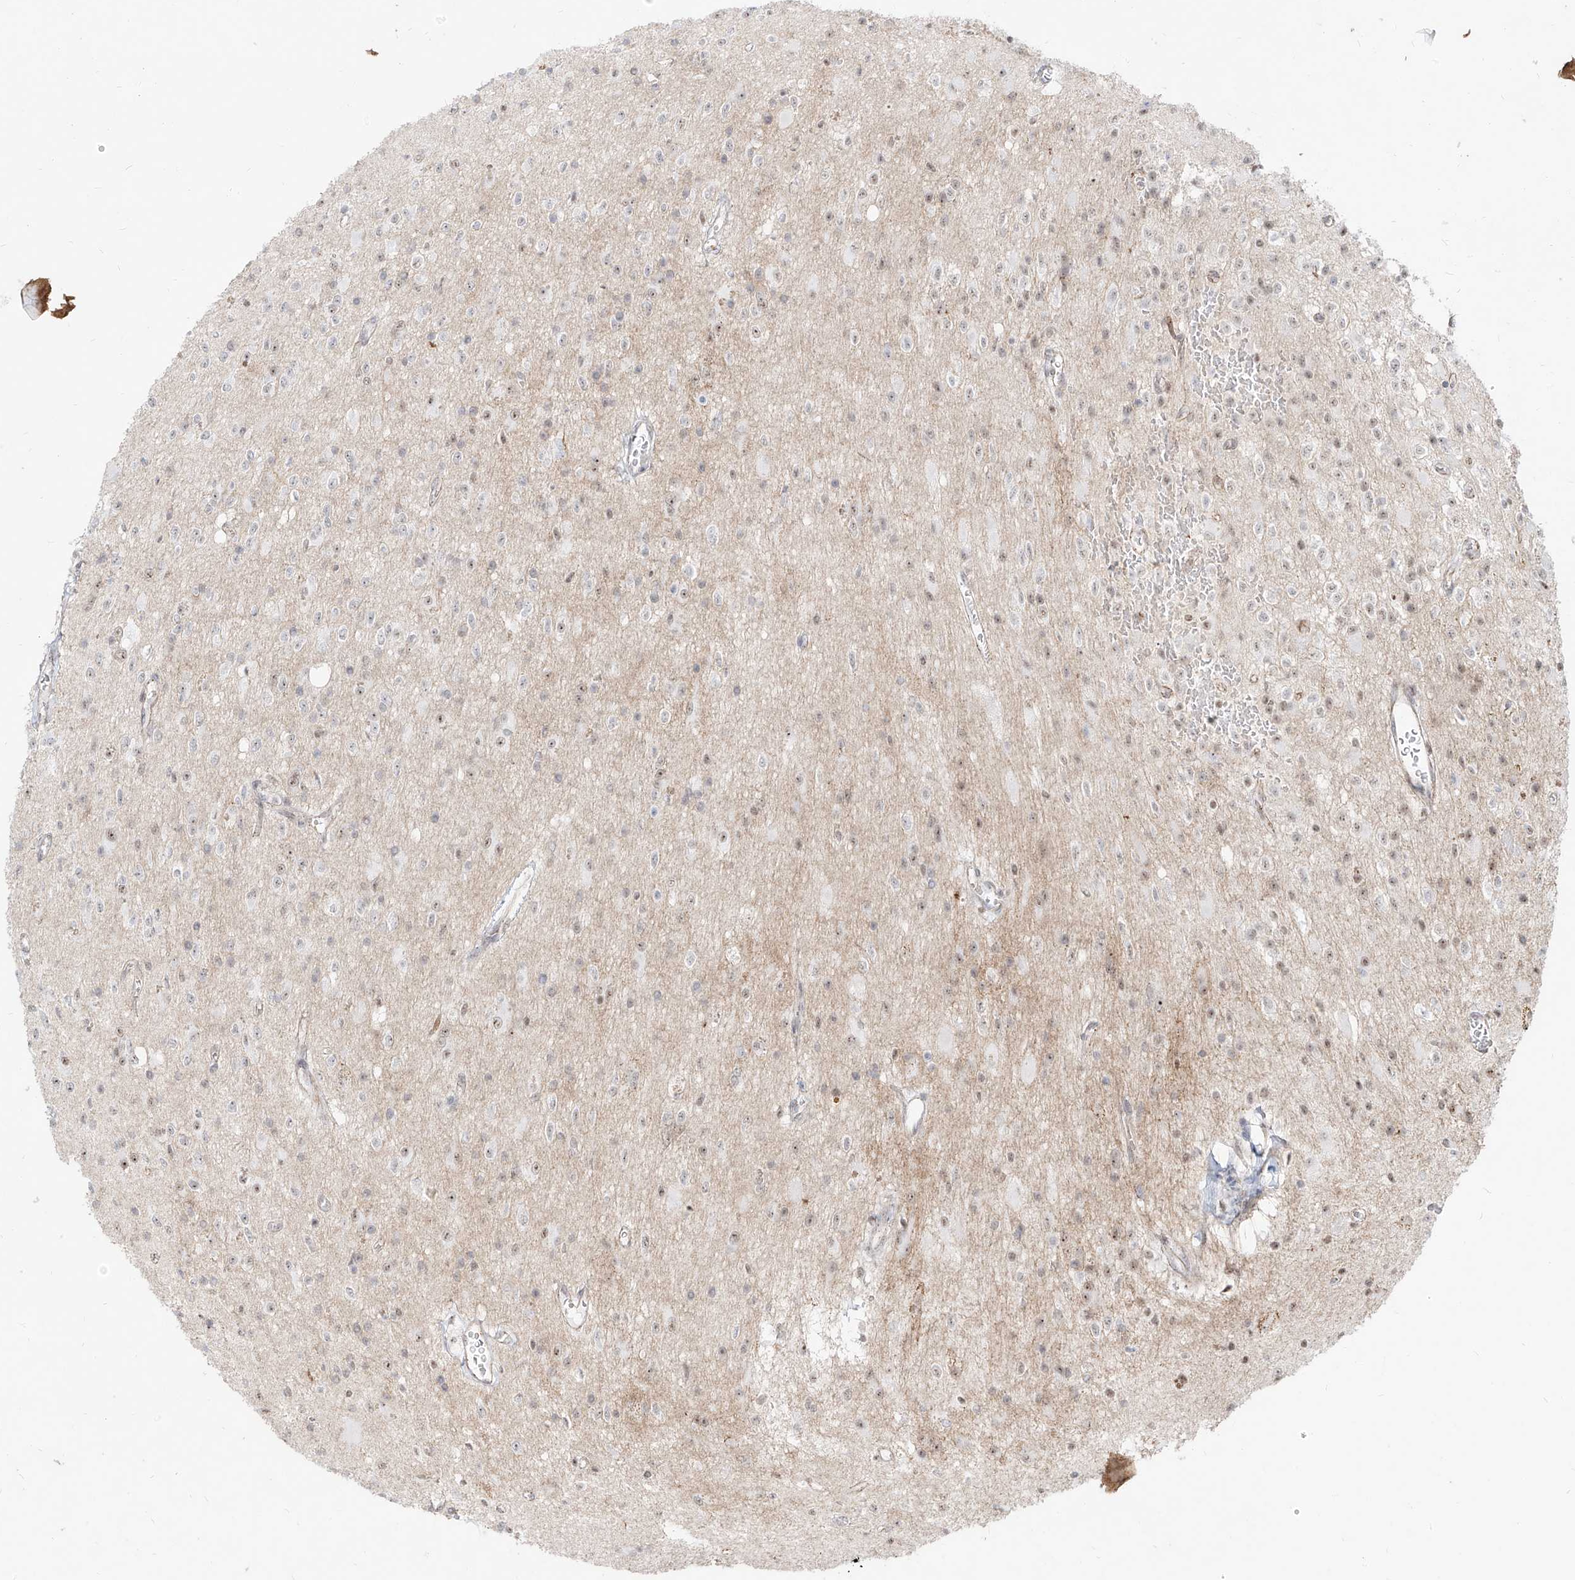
{"staining": {"intensity": "weak", "quantity": "<25%", "location": "nuclear"}, "tissue": "glioma", "cell_type": "Tumor cells", "image_type": "cancer", "snomed": [{"axis": "morphology", "description": "Glioma, malignant, High grade"}, {"axis": "topography", "description": "Brain"}], "caption": "Tumor cells are negative for brown protein staining in glioma.", "gene": "ZNF710", "patient": {"sex": "male", "age": 34}}